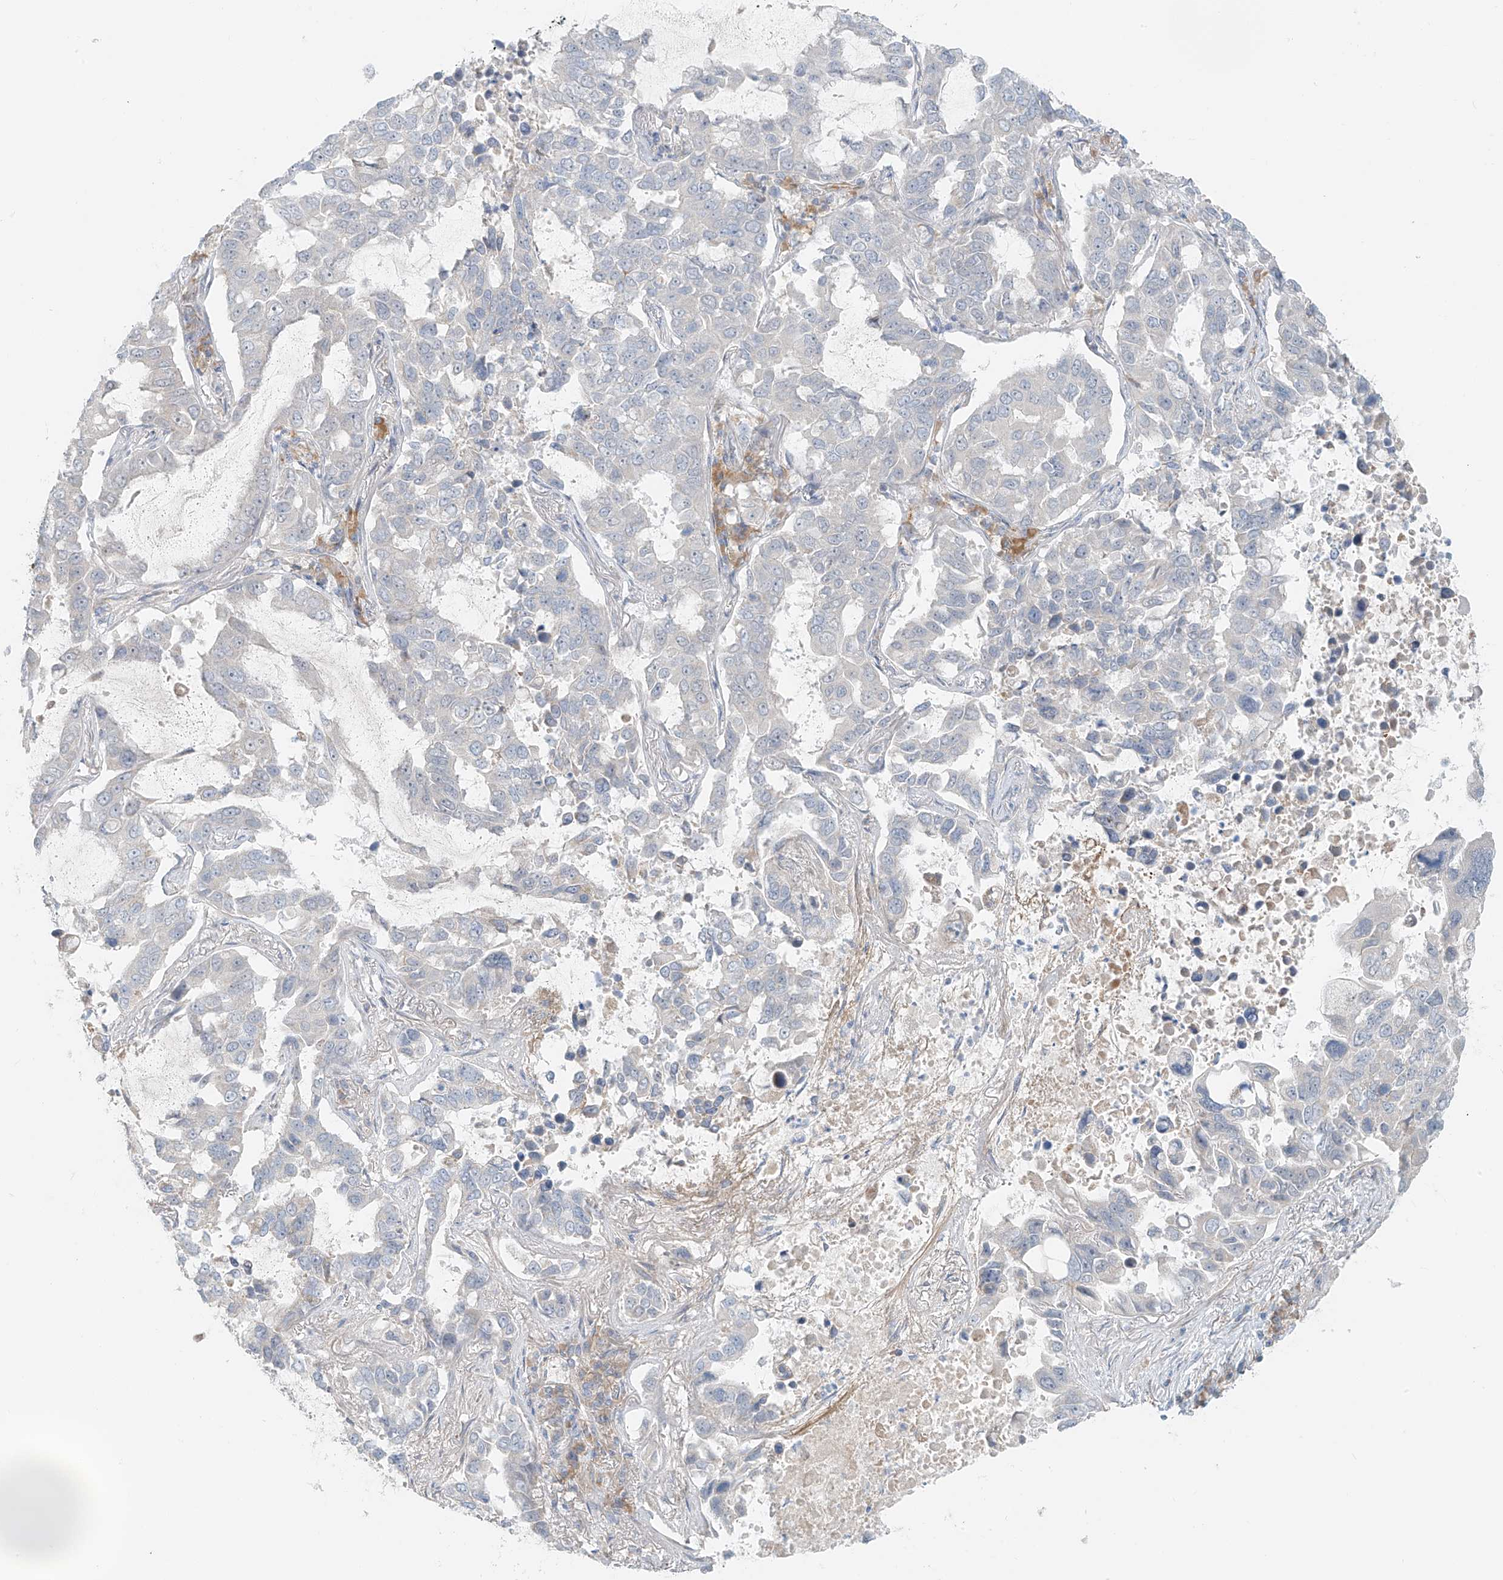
{"staining": {"intensity": "negative", "quantity": "none", "location": "none"}, "tissue": "lung cancer", "cell_type": "Tumor cells", "image_type": "cancer", "snomed": [{"axis": "morphology", "description": "Adenocarcinoma, NOS"}, {"axis": "topography", "description": "Lung"}], "caption": "The immunohistochemistry (IHC) photomicrograph has no significant expression in tumor cells of adenocarcinoma (lung) tissue. (DAB (3,3'-diaminobenzidine) immunohistochemistry, high magnification).", "gene": "UST", "patient": {"sex": "male", "age": 64}}